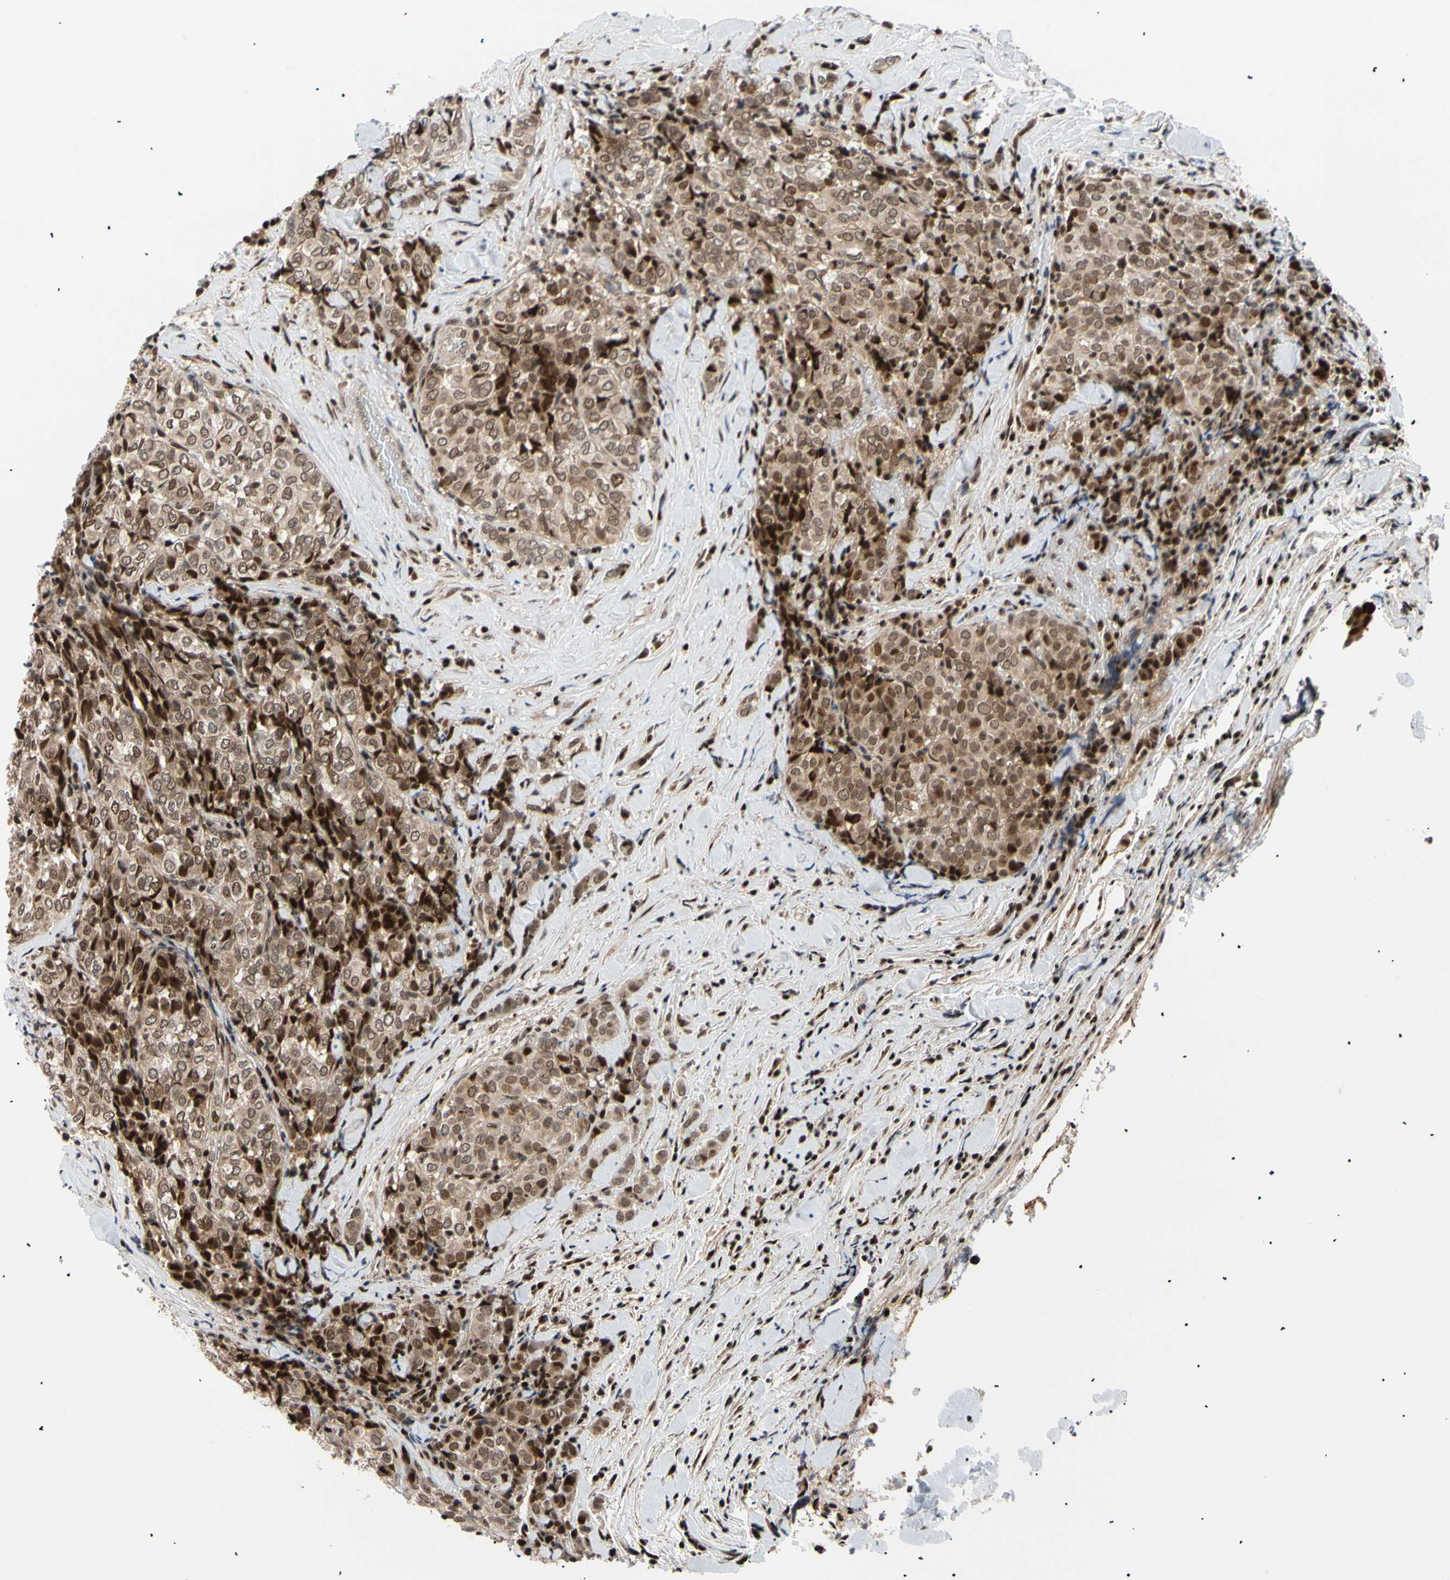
{"staining": {"intensity": "moderate", "quantity": ">75%", "location": "cytoplasmic/membranous,nuclear"}, "tissue": "thyroid cancer", "cell_type": "Tumor cells", "image_type": "cancer", "snomed": [{"axis": "morphology", "description": "Normal tissue, NOS"}, {"axis": "morphology", "description": "Papillary adenocarcinoma, NOS"}, {"axis": "topography", "description": "Thyroid gland"}], "caption": "This histopathology image exhibits immunohistochemistry staining of papillary adenocarcinoma (thyroid), with medium moderate cytoplasmic/membranous and nuclear staining in about >75% of tumor cells.", "gene": "E2F1", "patient": {"sex": "female", "age": 30}}